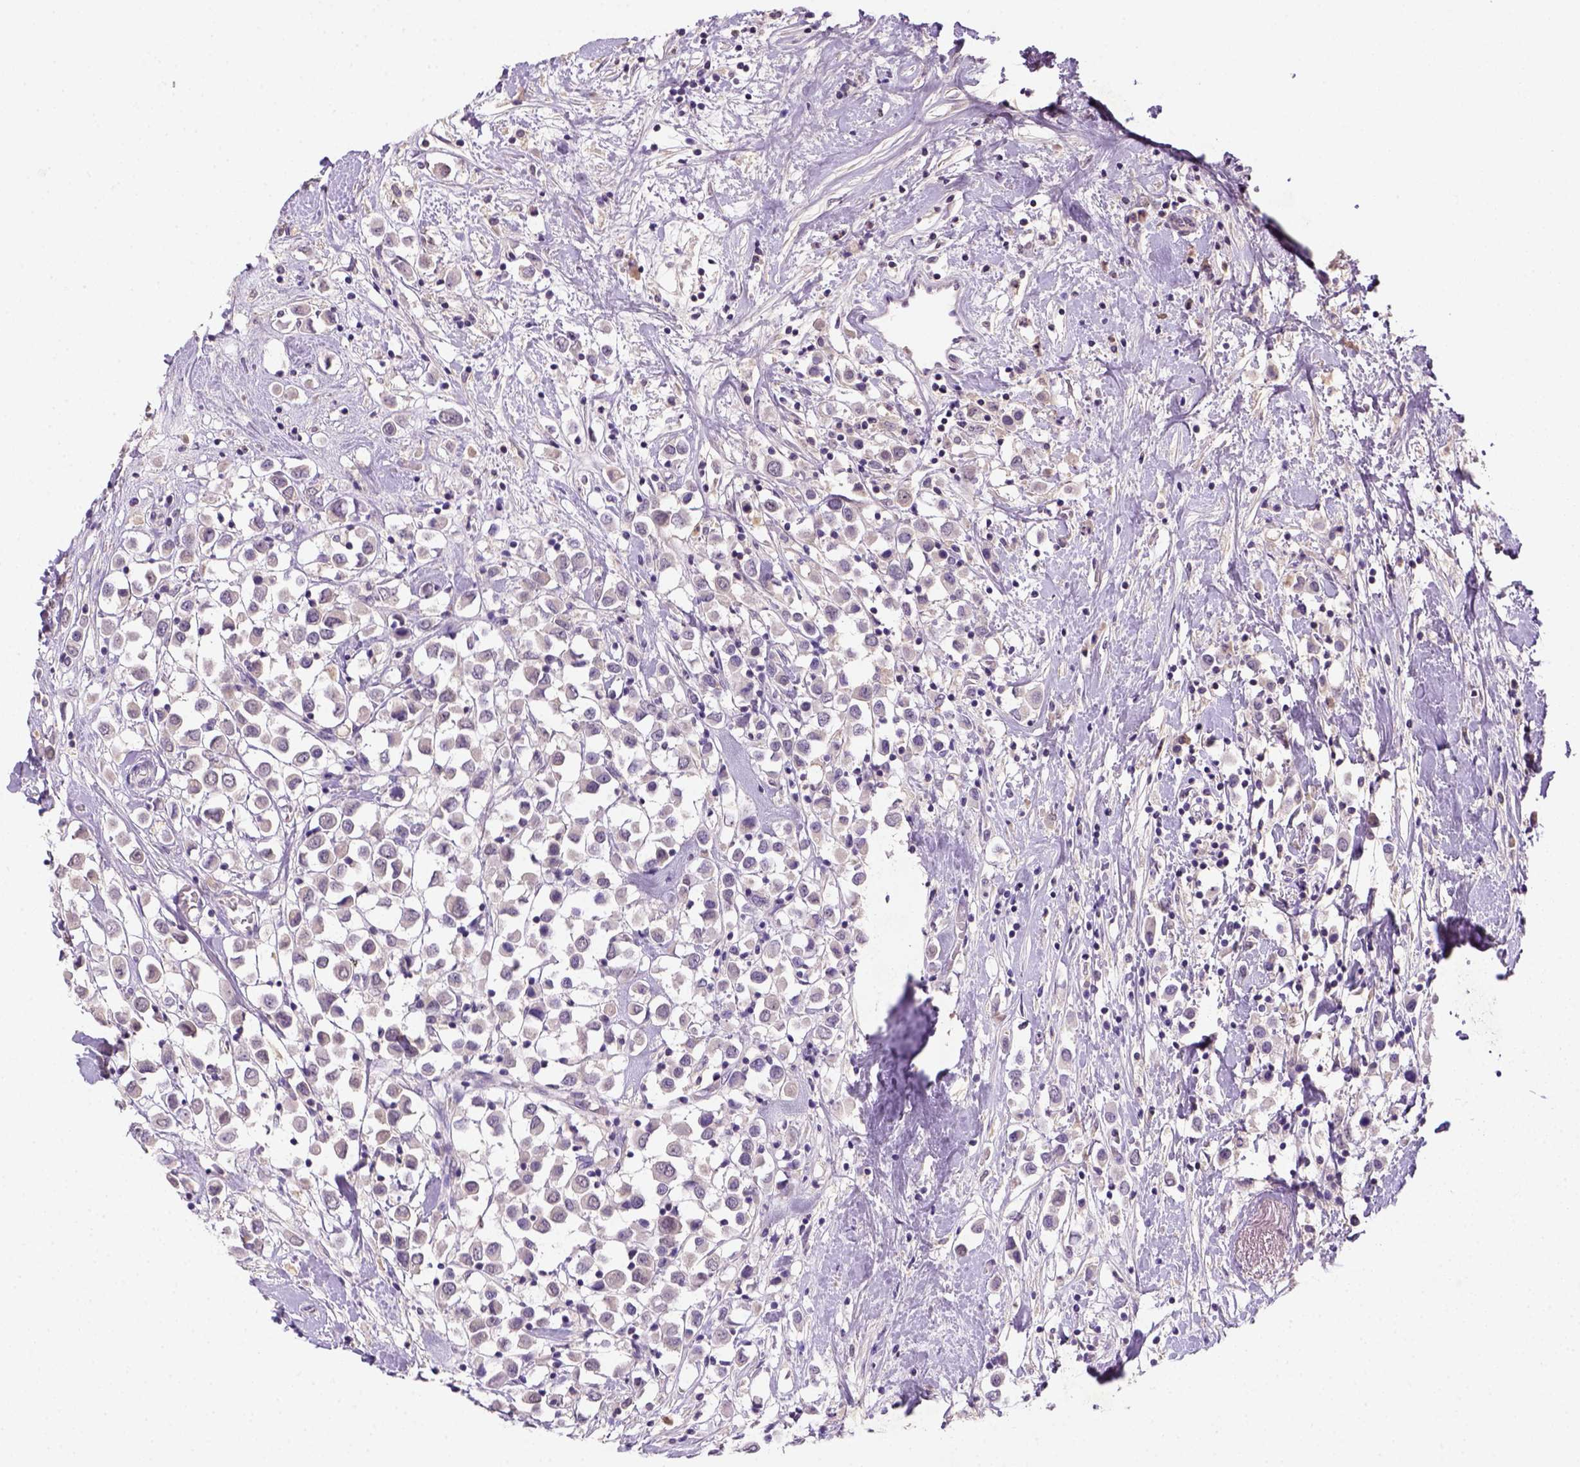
{"staining": {"intensity": "negative", "quantity": "none", "location": "none"}, "tissue": "breast cancer", "cell_type": "Tumor cells", "image_type": "cancer", "snomed": [{"axis": "morphology", "description": "Duct carcinoma"}, {"axis": "topography", "description": "Breast"}], "caption": "This is an immunohistochemistry (IHC) histopathology image of human breast infiltrating ductal carcinoma. There is no positivity in tumor cells.", "gene": "NLGN2", "patient": {"sex": "female", "age": 61}}